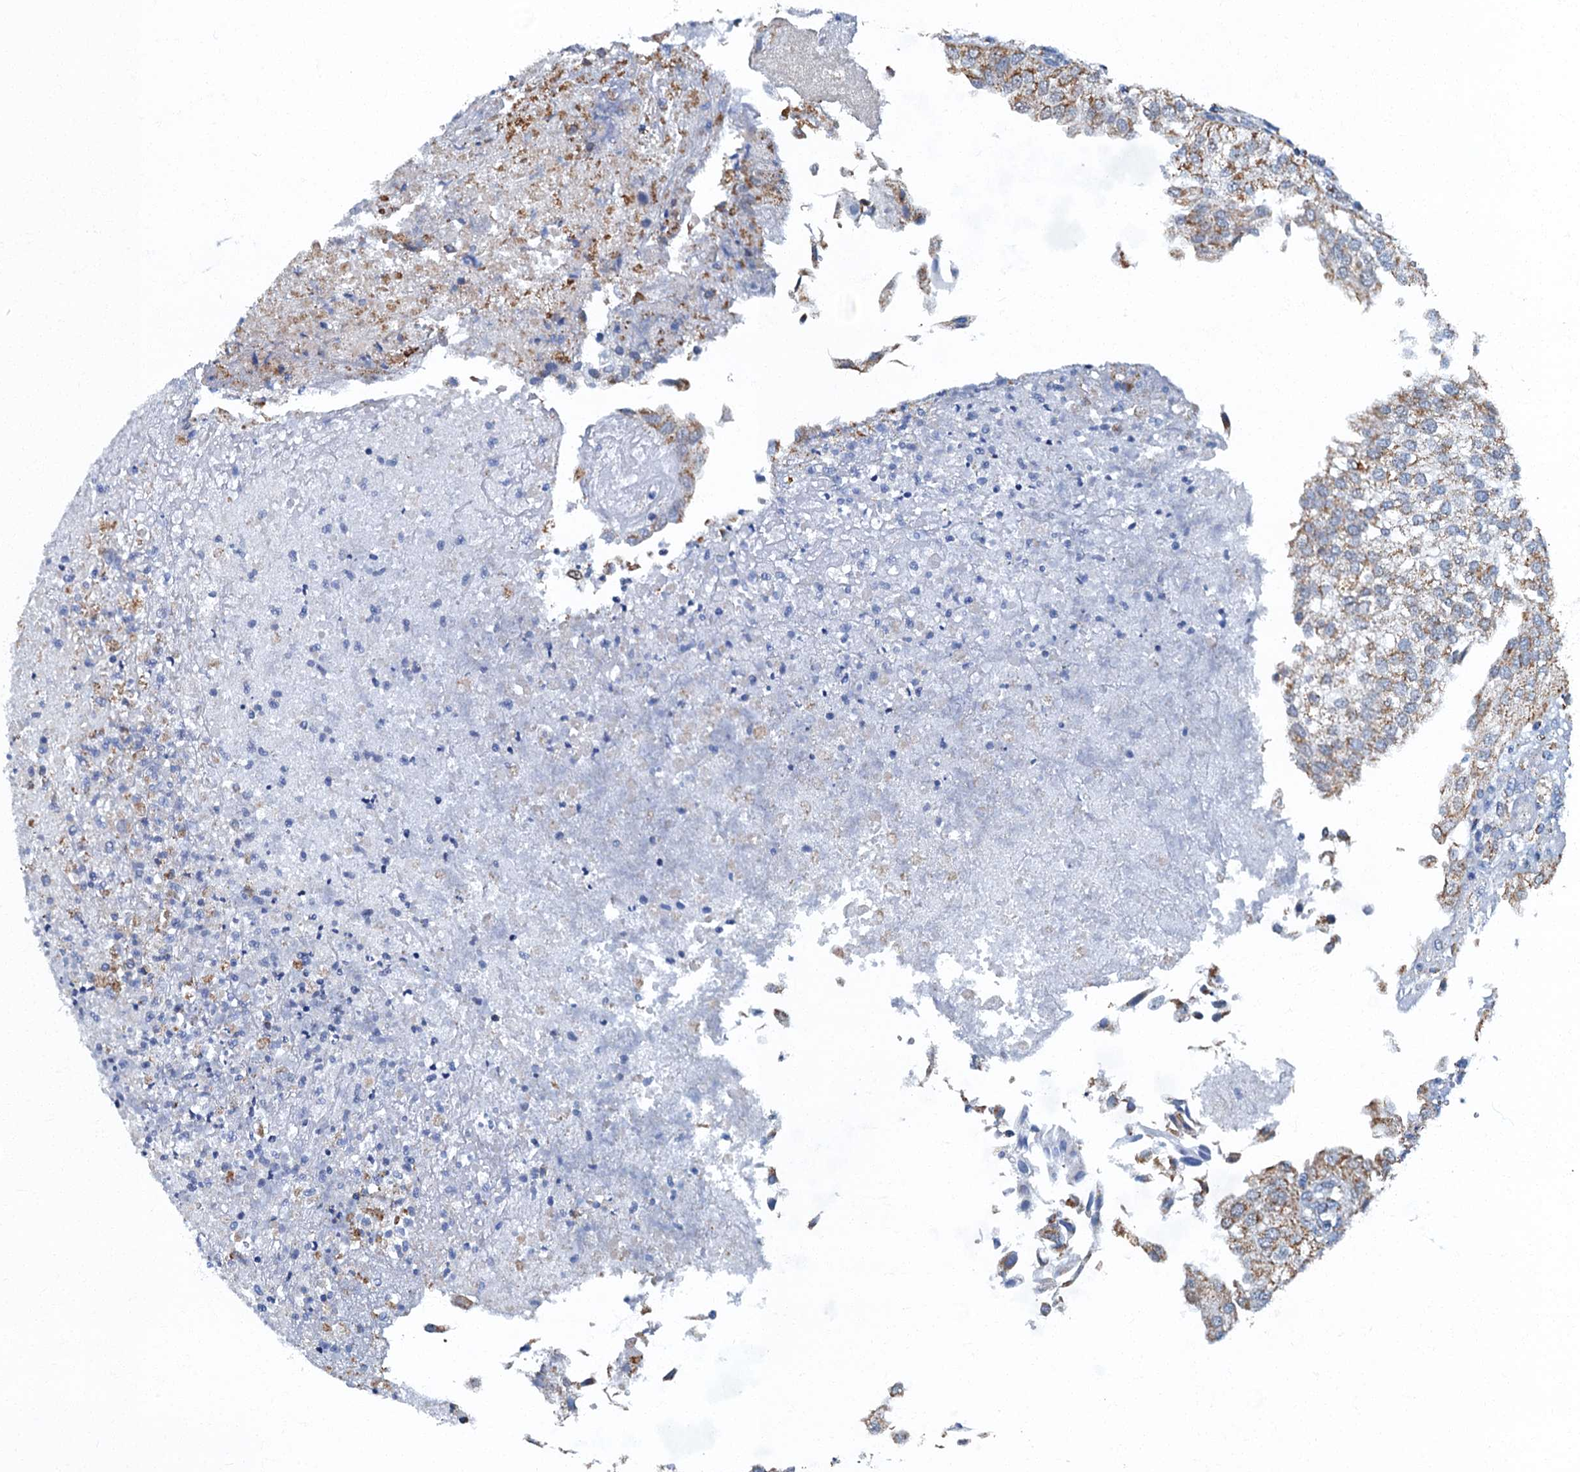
{"staining": {"intensity": "moderate", "quantity": "25%-75%", "location": "cytoplasmic/membranous"}, "tissue": "urothelial cancer", "cell_type": "Tumor cells", "image_type": "cancer", "snomed": [{"axis": "morphology", "description": "Urothelial carcinoma, Low grade"}, {"axis": "topography", "description": "Urinary bladder"}], "caption": "Urothelial cancer stained for a protein exhibits moderate cytoplasmic/membranous positivity in tumor cells.", "gene": "RAD9B", "patient": {"sex": "female", "age": 89}}